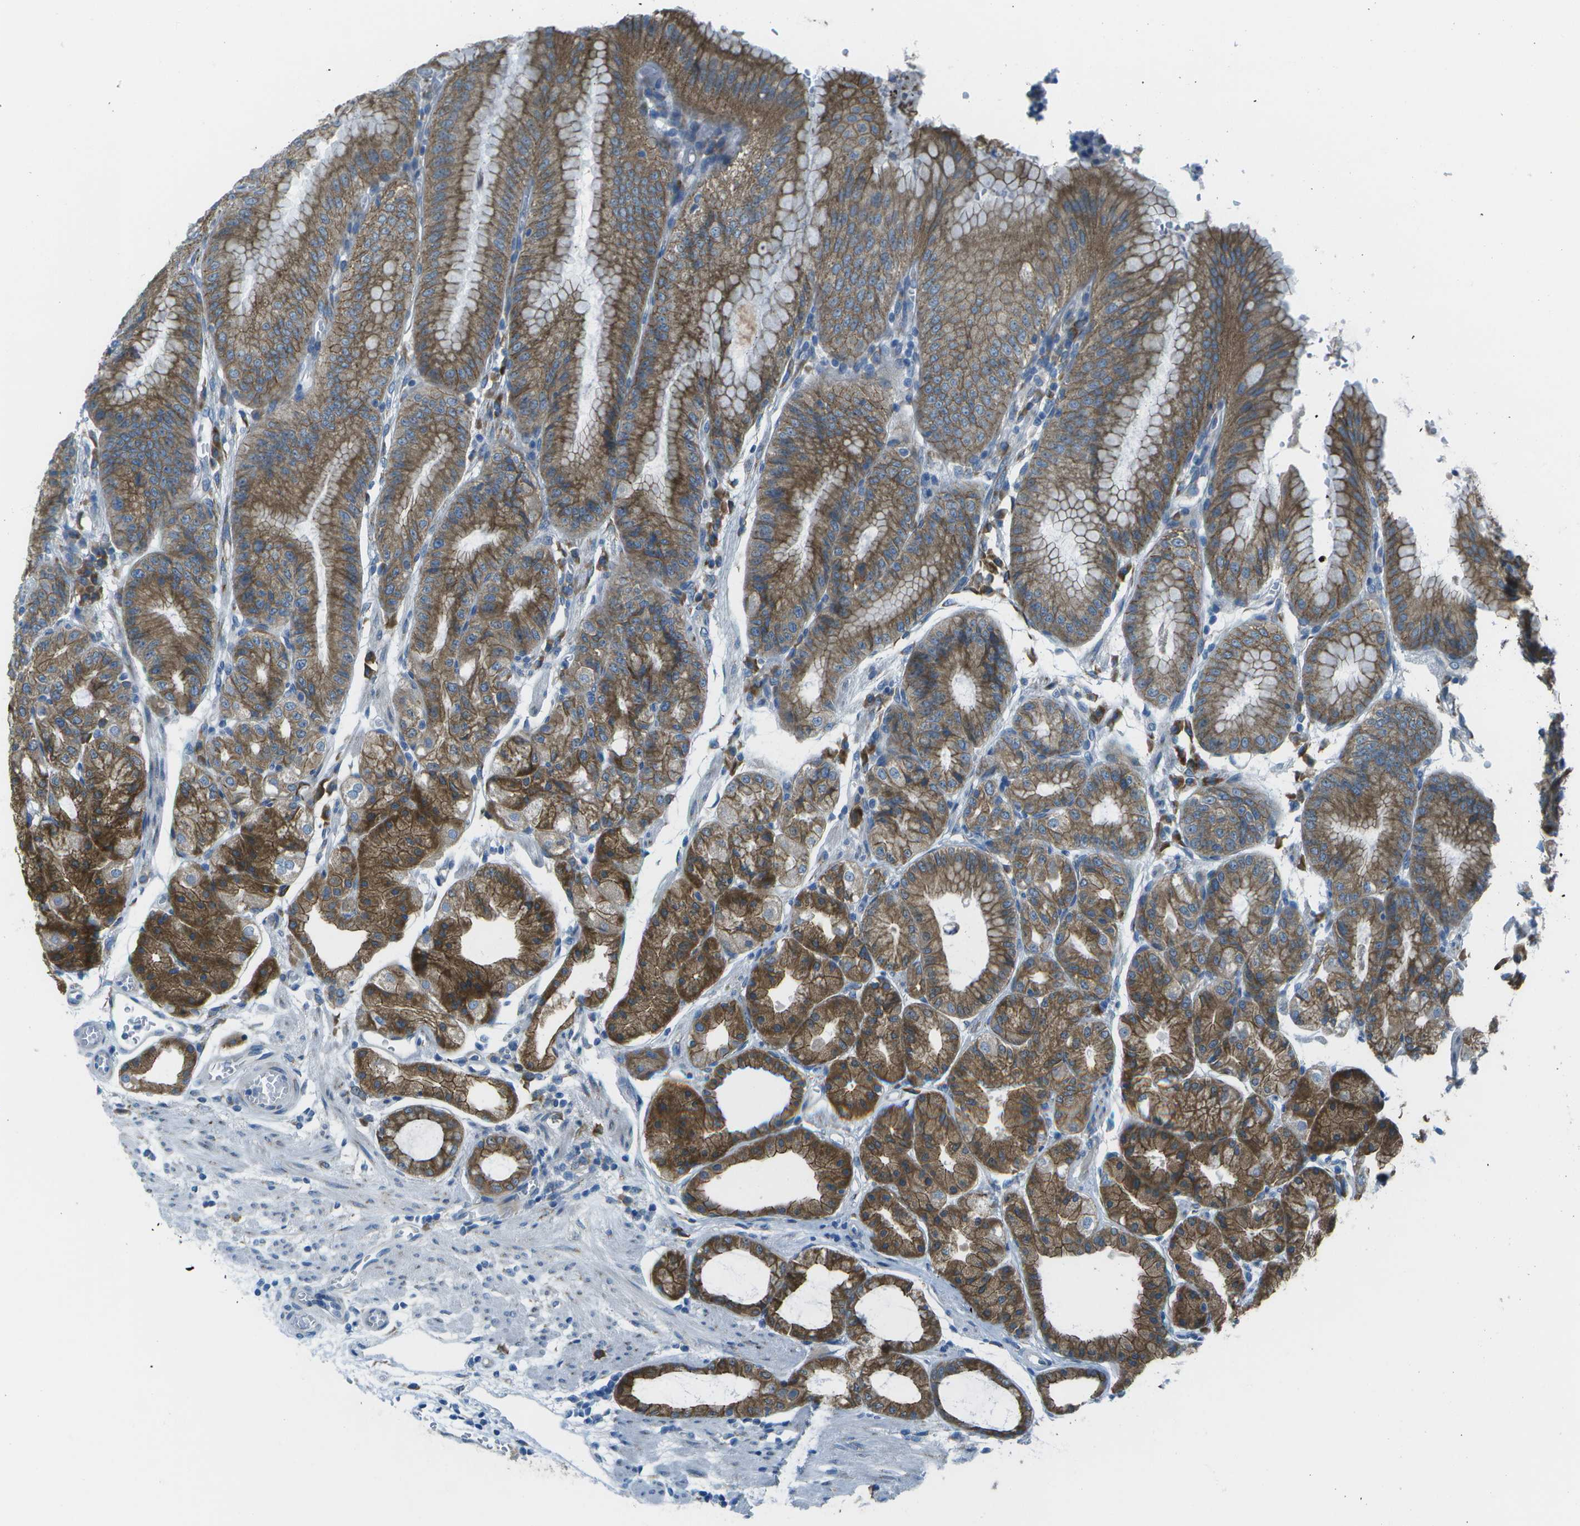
{"staining": {"intensity": "moderate", "quantity": ">75%", "location": "cytoplasmic/membranous"}, "tissue": "stomach", "cell_type": "Glandular cells", "image_type": "normal", "snomed": [{"axis": "morphology", "description": "Normal tissue, NOS"}, {"axis": "topography", "description": "Stomach, lower"}], "caption": "Immunohistochemistry image of unremarkable stomach stained for a protein (brown), which displays medium levels of moderate cytoplasmic/membranous expression in about >75% of glandular cells.", "gene": "KCTD3", "patient": {"sex": "male", "age": 71}}